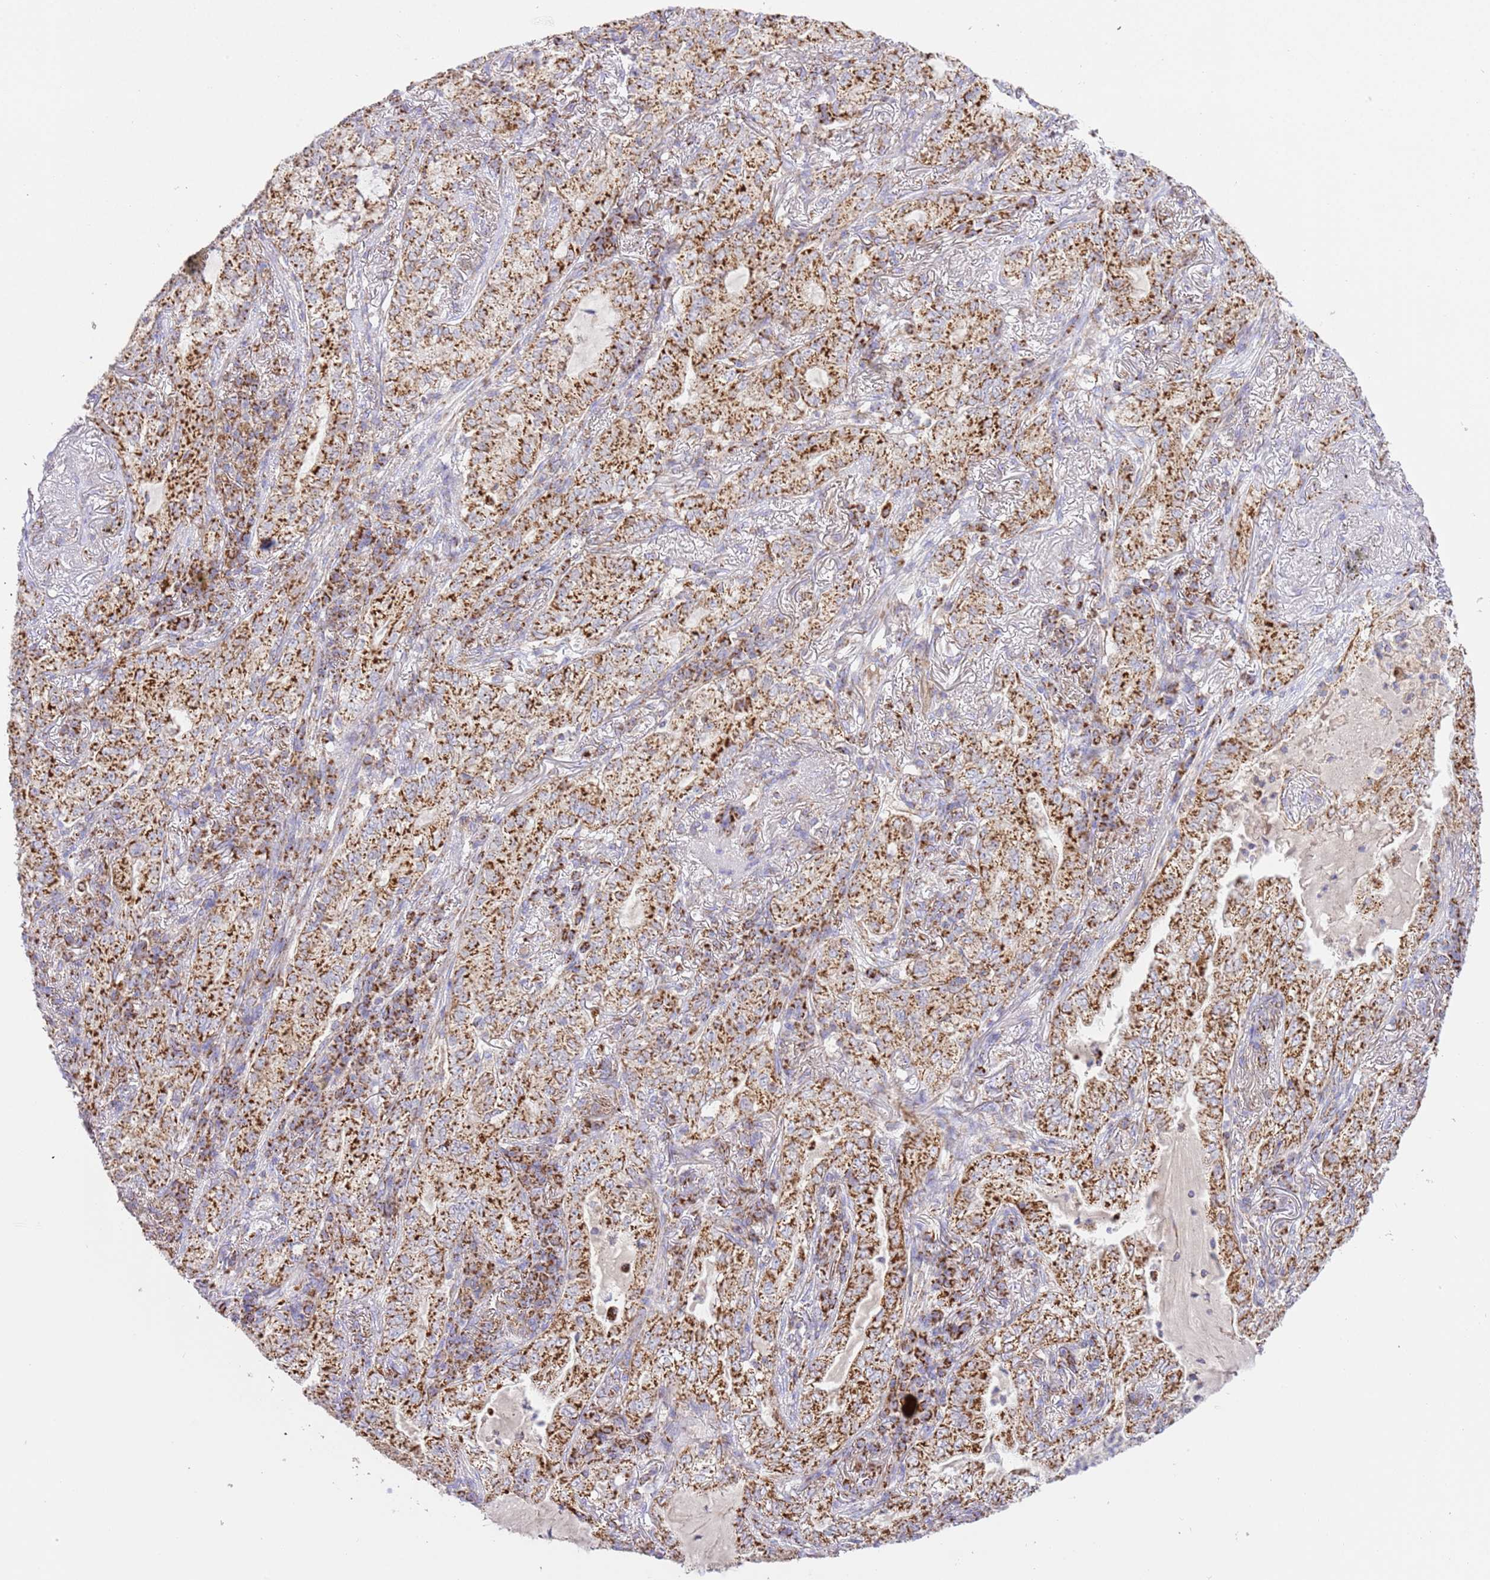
{"staining": {"intensity": "strong", "quantity": ">75%", "location": "cytoplasmic/membranous"}, "tissue": "lung cancer", "cell_type": "Tumor cells", "image_type": "cancer", "snomed": [{"axis": "morphology", "description": "Adenocarcinoma, NOS"}, {"axis": "topography", "description": "Lung"}], "caption": "IHC (DAB) staining of lung cancer exhibits strong cytoplasmic/membranous protein expression in approximately >75% of tumor cells.", "gene": "ZBTB39", "patient": {"sex": "female", "age": 73}}